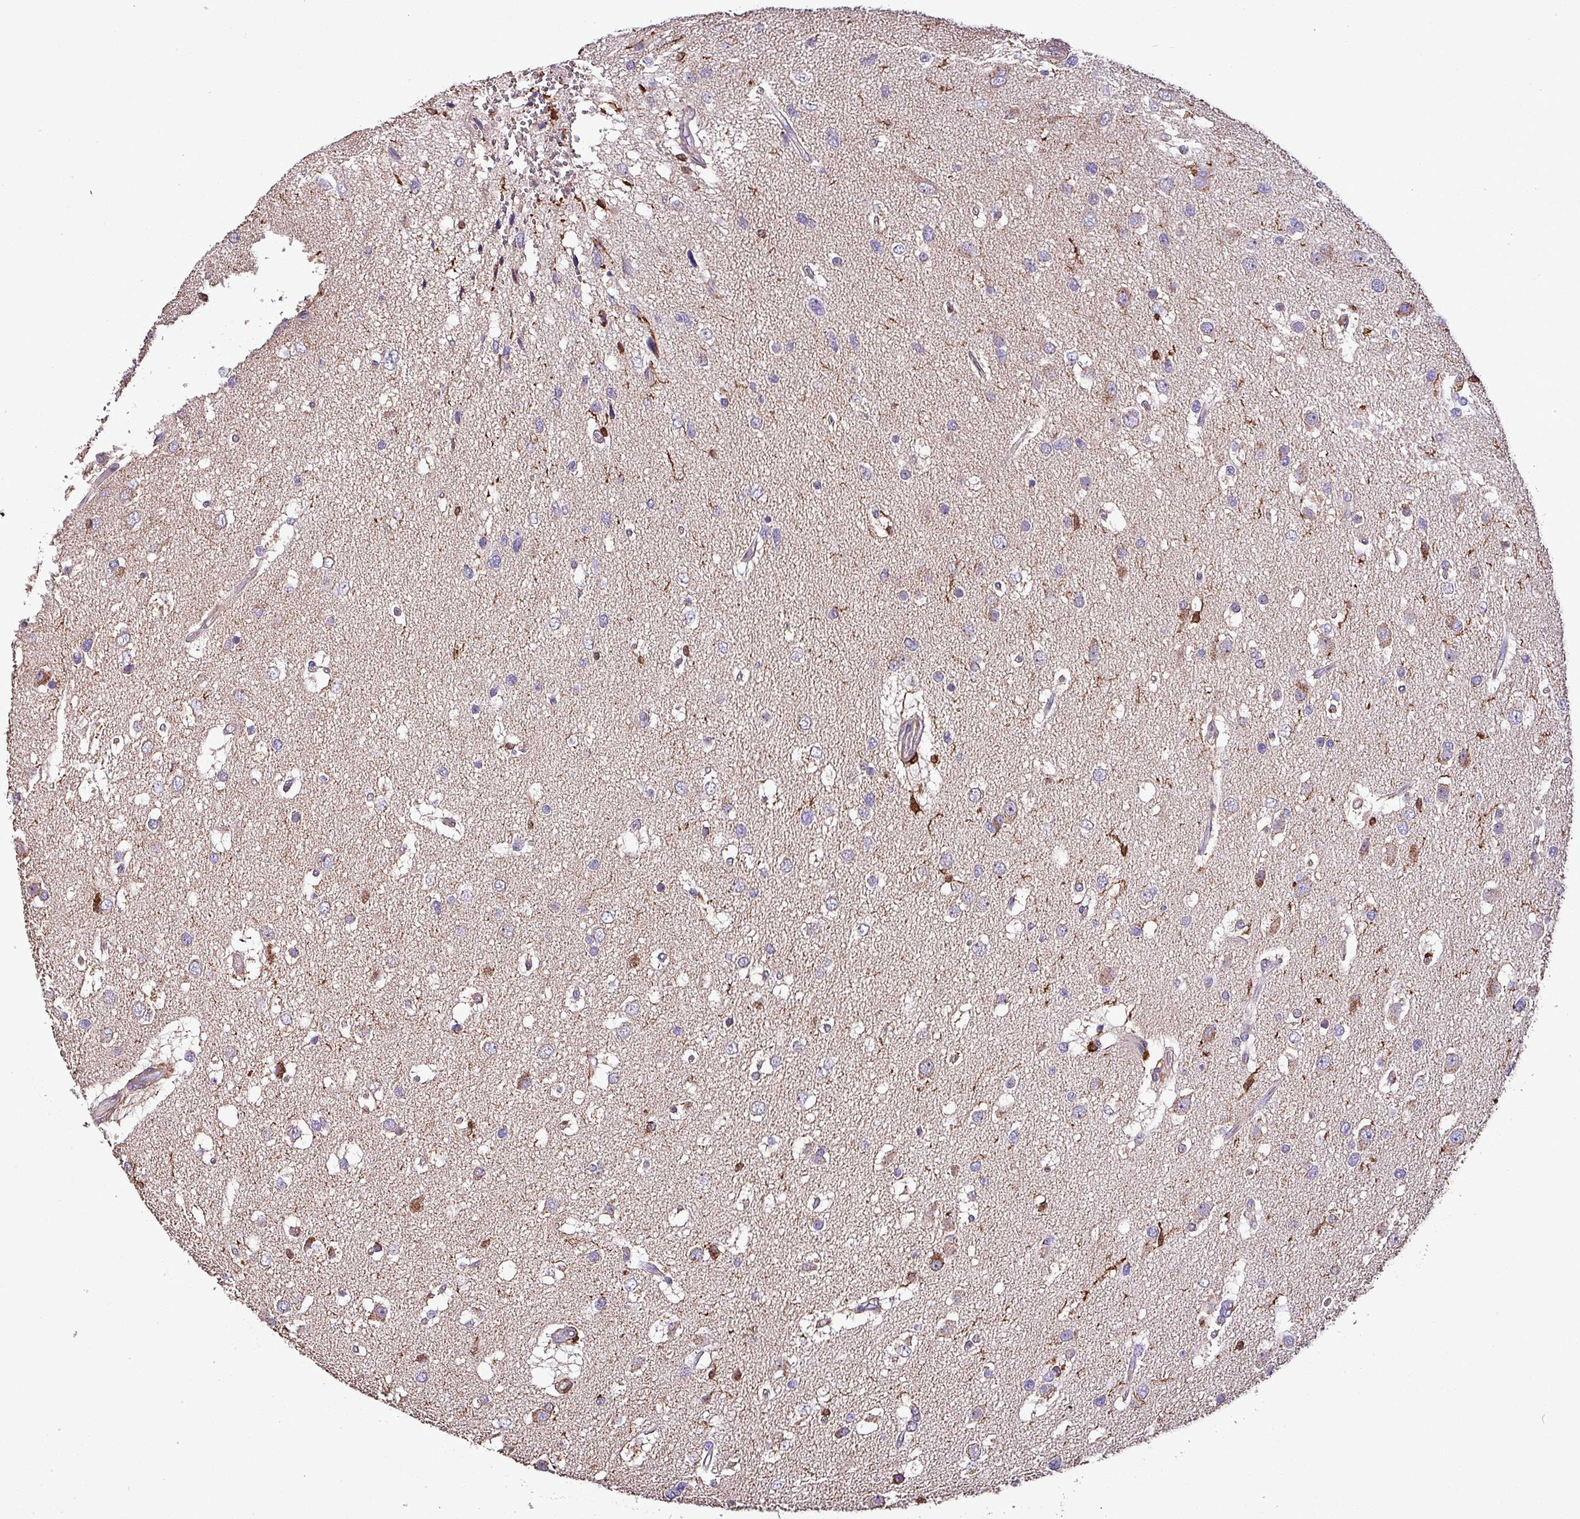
{"staining": {"intensity": "weak", "quantity": "<25%", "location": "cytoplasmic/membranous"}, "tissue": "glioma", "cell_type": "Tumor cells", "image_type": "cancer", "snomed": [{"axis": "morphology", "description": "Glioma, malignant, High grade"}, {"axis": "topography", "description": "Brain"}], "caption": "Photomicrograph shows no significant protein expression in tumor cells of glioma. (DAB (3,3'-diaminobenzidine) IHC with hematoxylin counter stain).", "gene": "SCIN", "patient": {"sex": "male", "age": 53}}